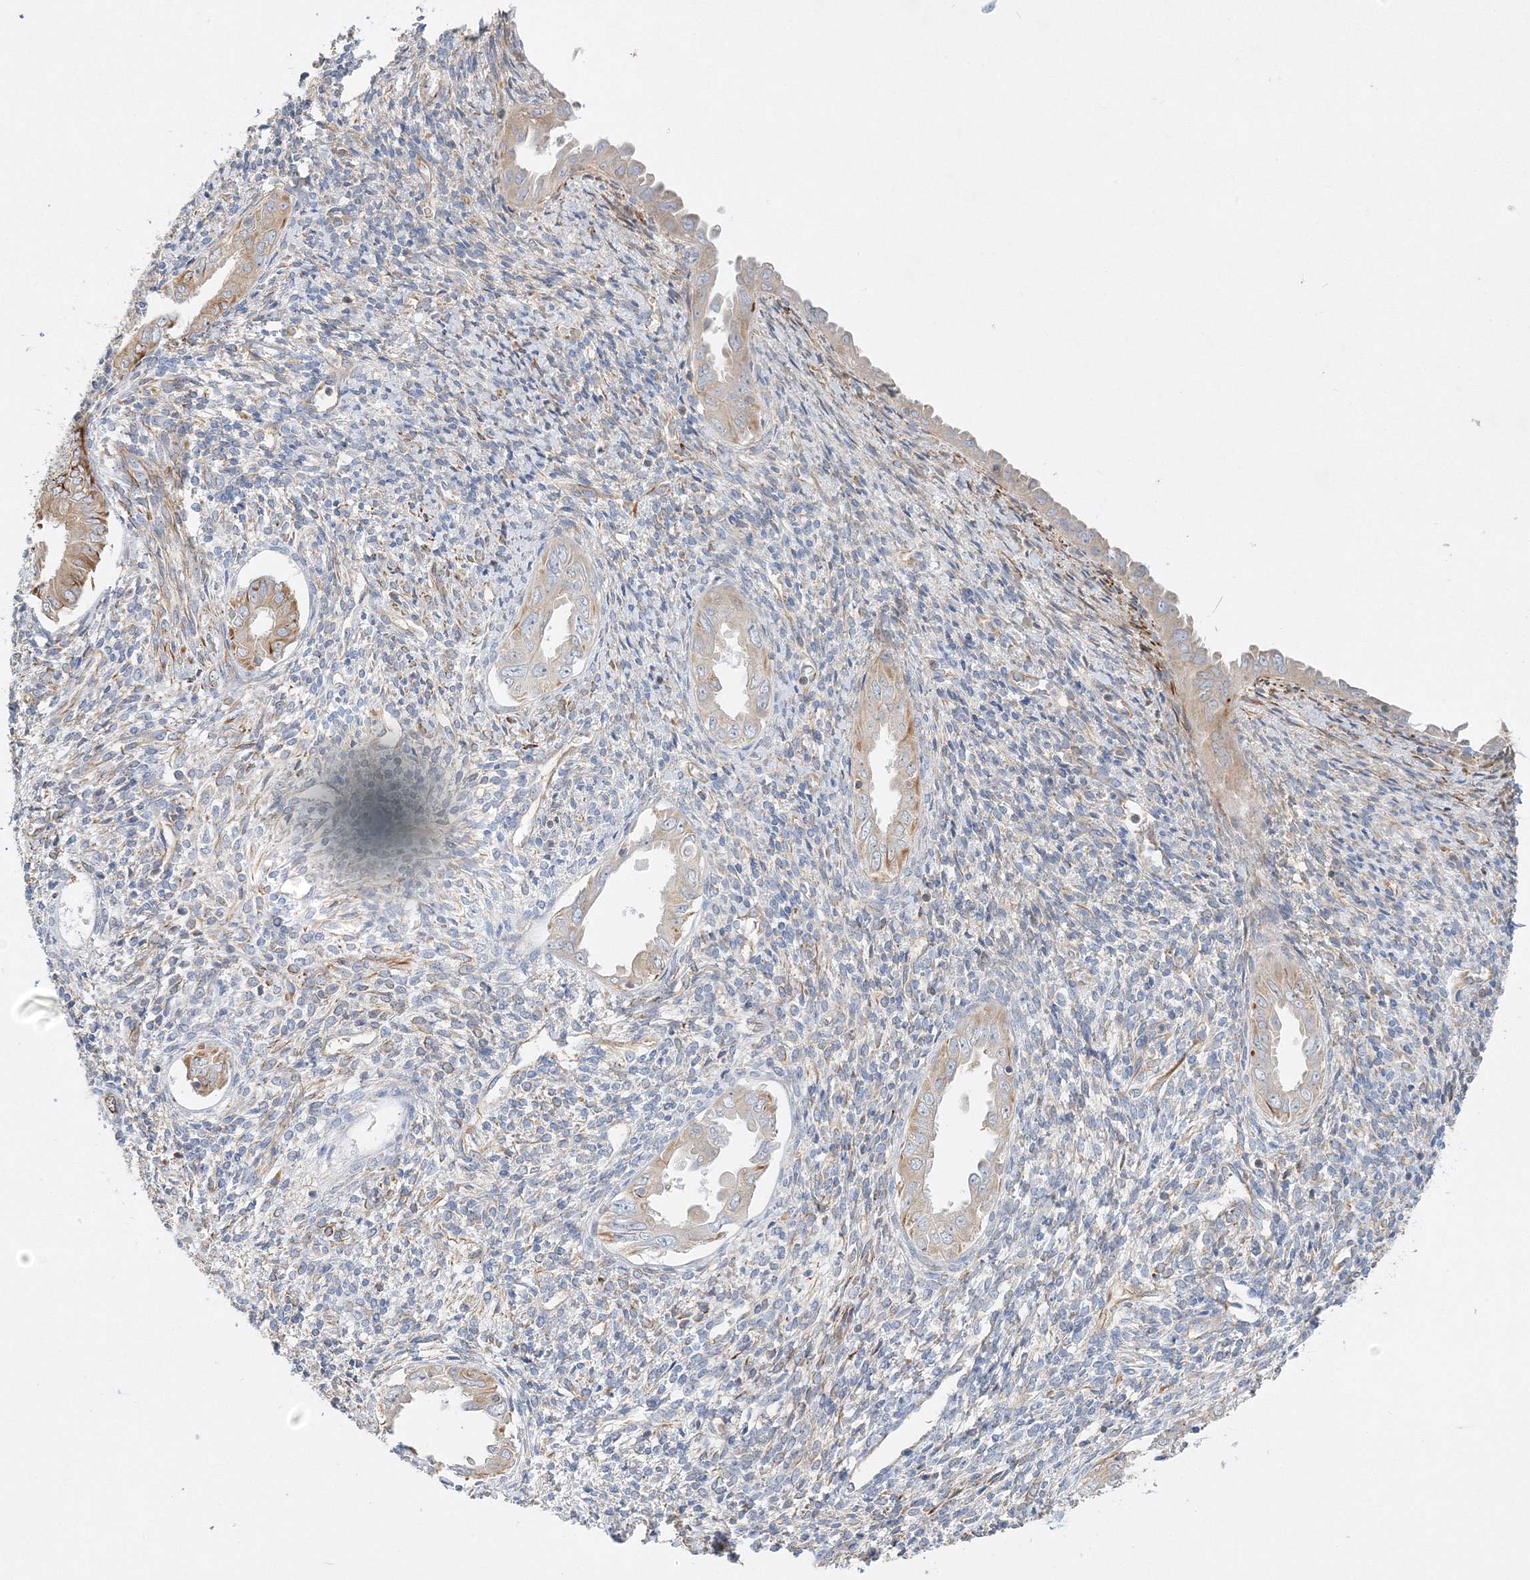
{"staining": {"intensity": "negative", "quantity": "none", "location": "none"}, "tissue": "endometrium", "cell_type": "Cells in endometrial stroma", "image_type": "normal", "snomed": [{"axis": "morphology", "description": "Normal tissue, NOS"}, {"axis": "topography", "description": "Endometrium"}], "caption": "Immunohistochemical staining of benign endometrium exhibits no significant positivity in cells in endometrial stroma. (Brightfield microscopy of DAB (3,3'-diaminobenzidine) immunohistochemistry (IHC) at high magnification).", "gene": "WDR37", "patient": {"sex": "female", "age": 66}}